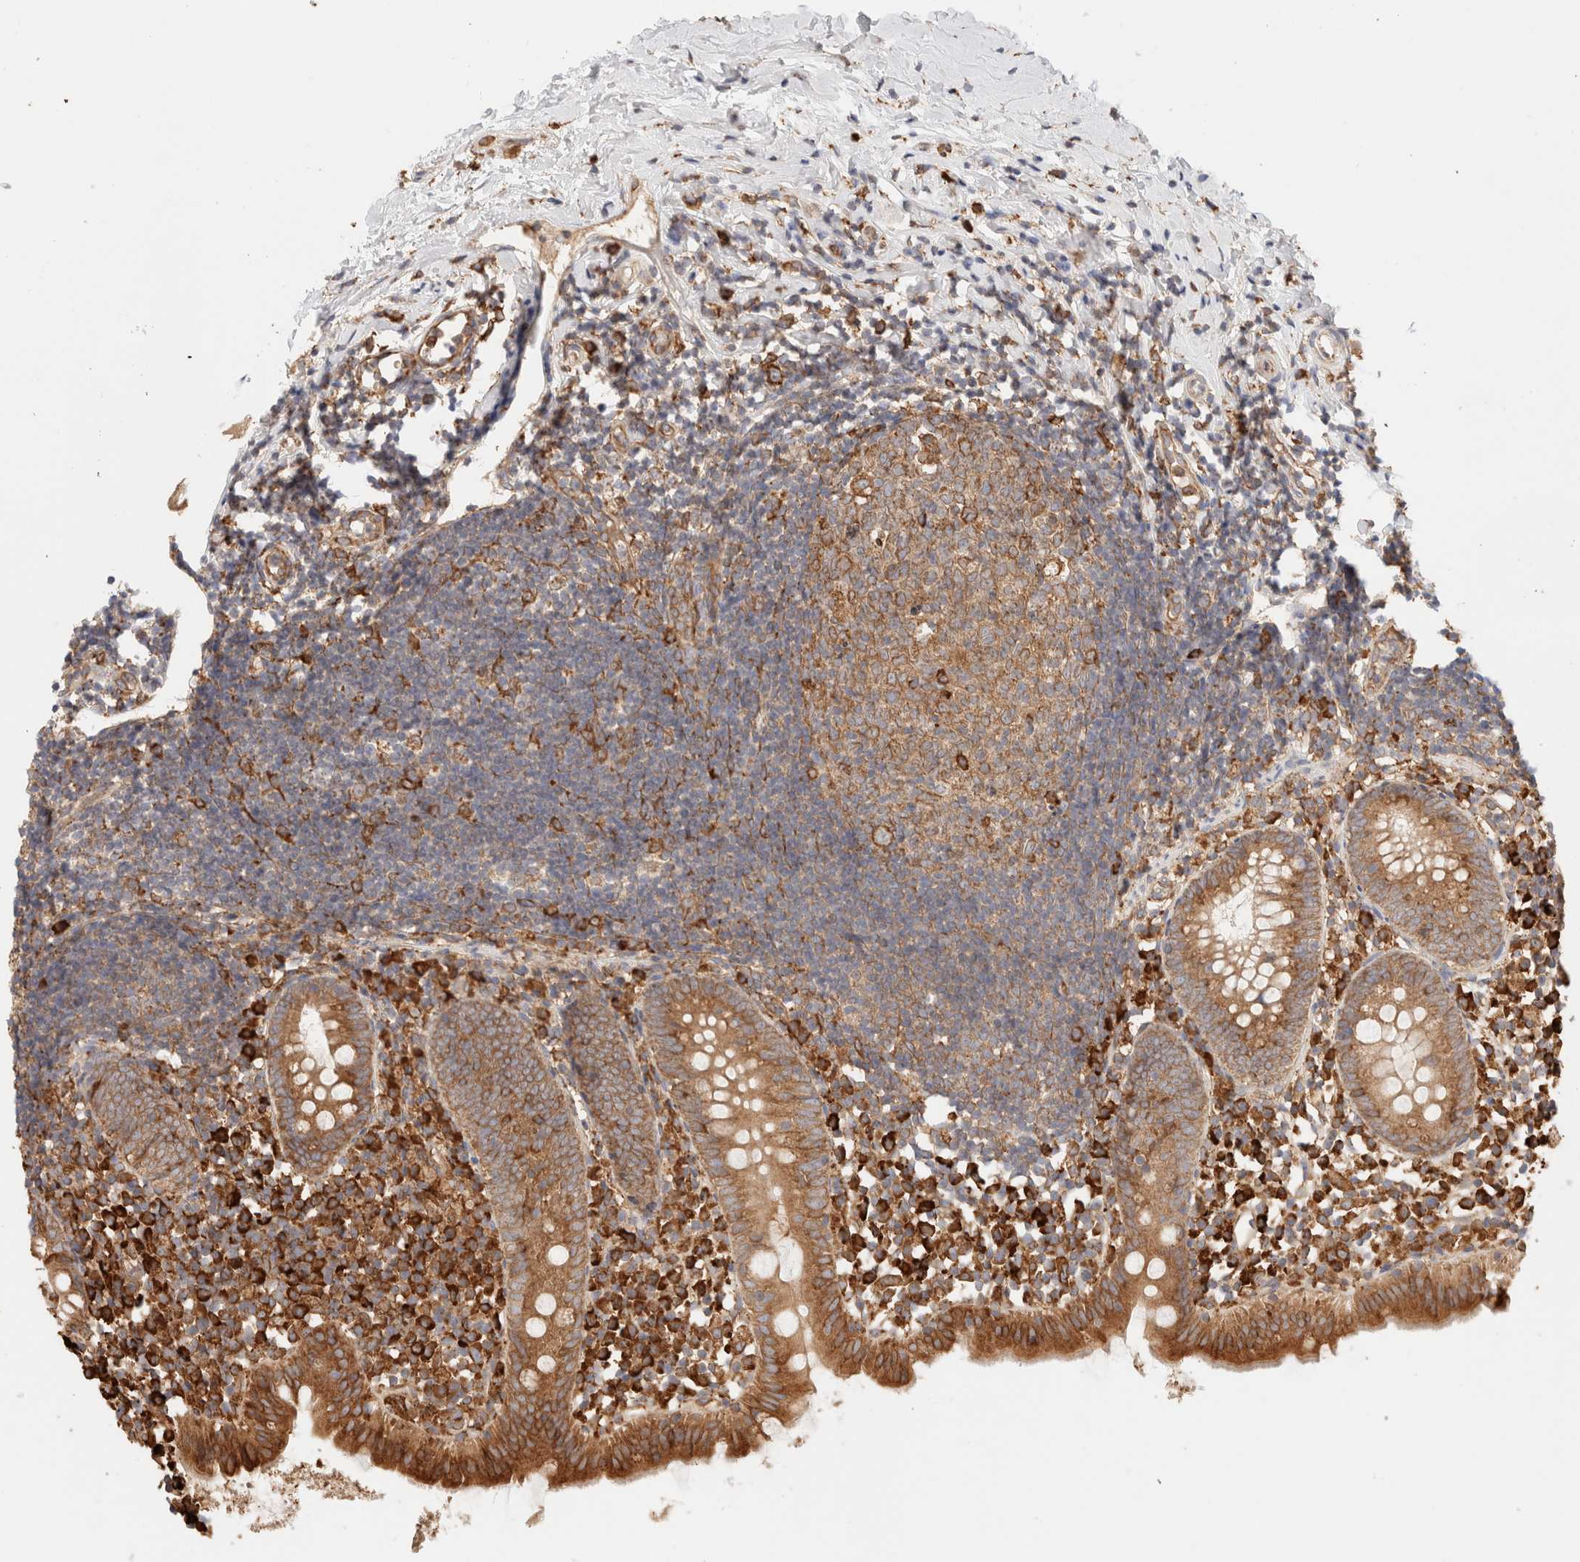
{"staining": {"intensity": "strong", "quantity": ">75%", "location": "cytoplasmic/membranous"}, "tissue": "appendix", "cell_type": "Glandular cells", "image_type": "normal", "snomed": [{"axis": "morphology", "description": "Normal tissue, NOS"}, {"axis": "topography", "description": "Appendix"}], "caption": "Protein expression by IHC exhibits strong cytoplasmic/membranous expression in about >75% of glandular cells in benign appendix. The protein is shown in brown color, while the nuclei are stained blue.", "gene": "FER", "patient": {"sex": "female", "age": 20}}